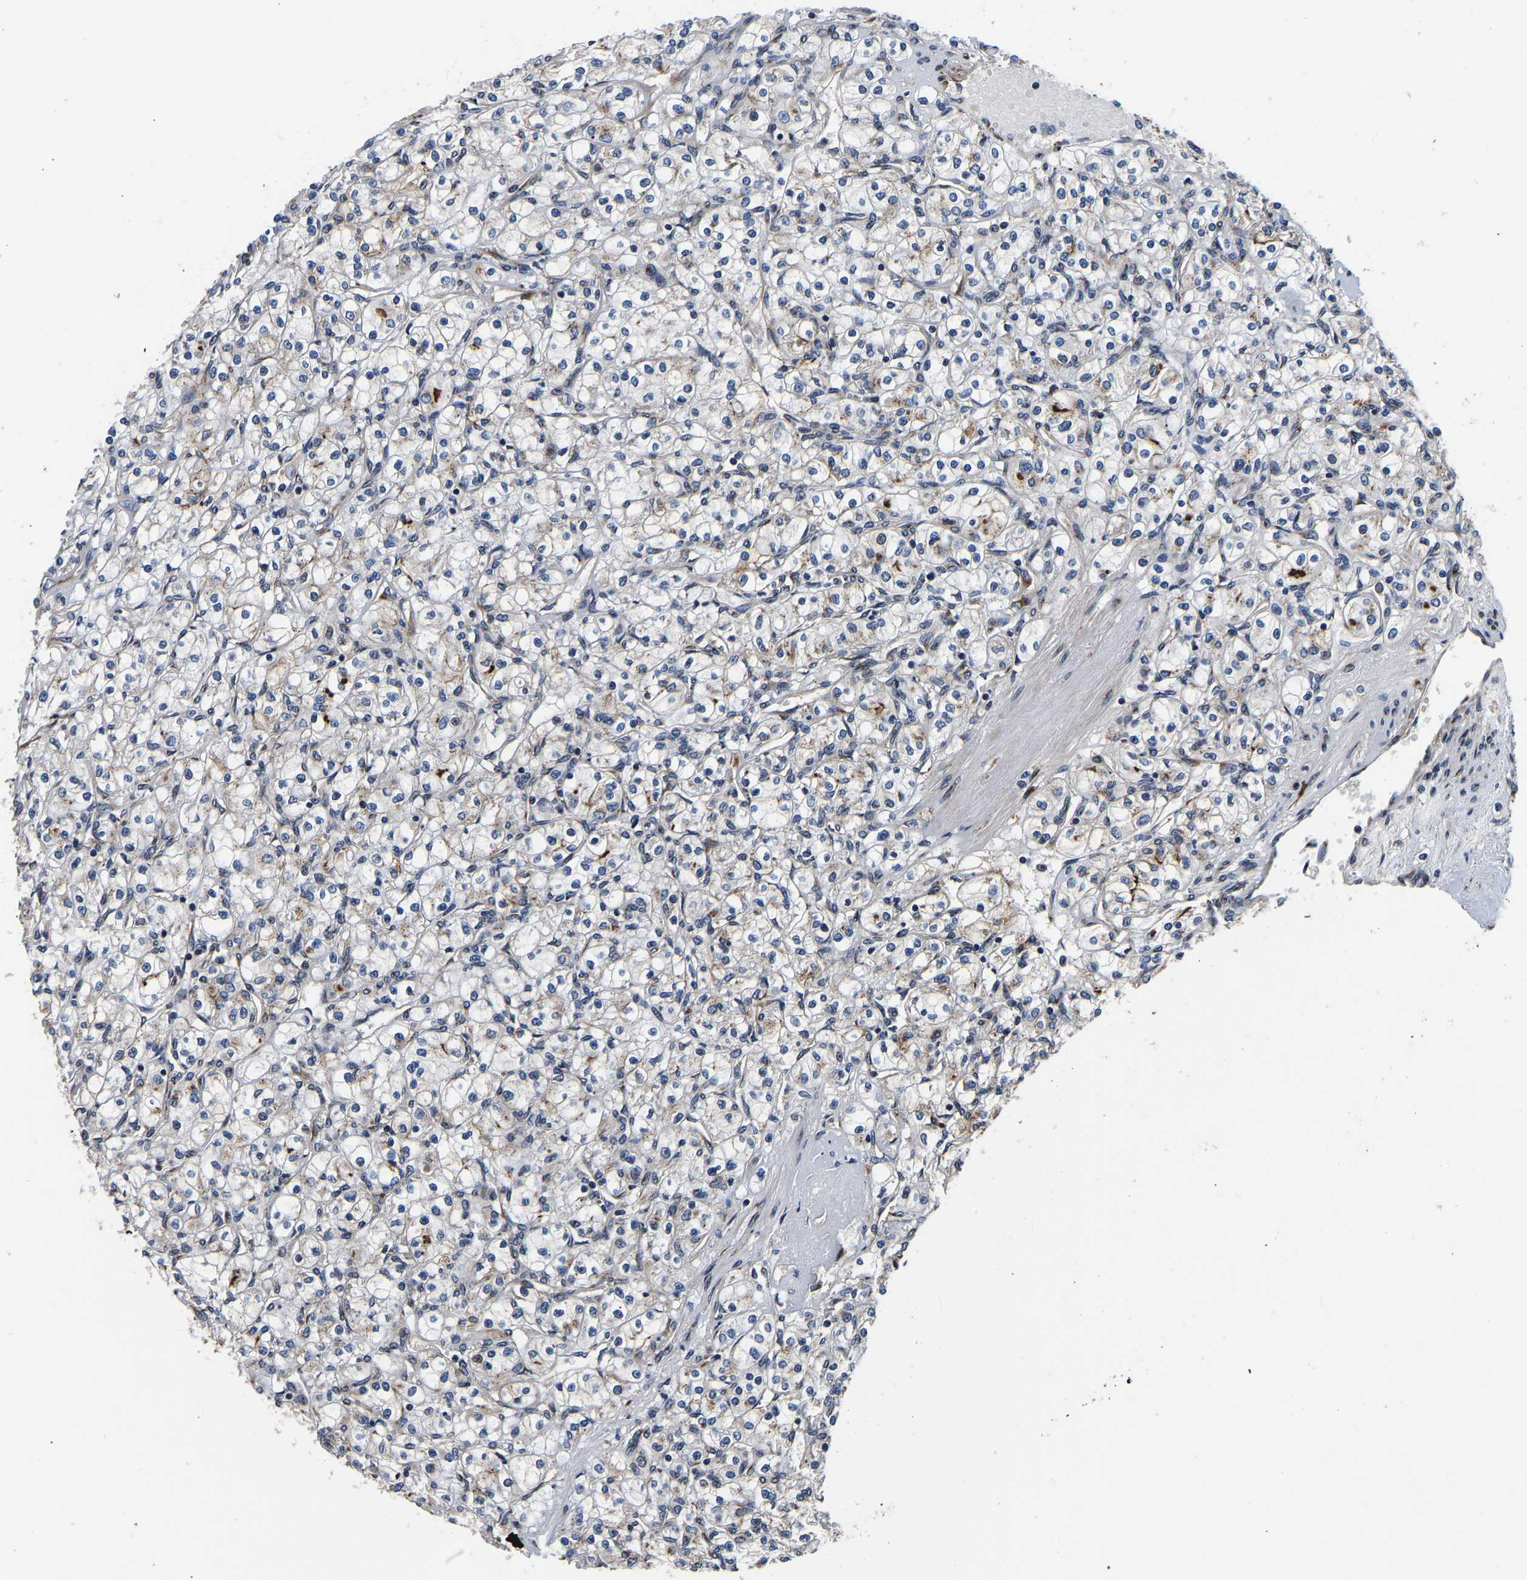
{"staining": {"intensity": "strong", "quantity": "<25%", "location": "cytoplasmic/membranous"}, "tissue": "renal cancer", "cell_type": "Tumor cells", "image_type": "cancer", "snomed": [{"axis": "morphology", "description": "Adenocarcinoma, NOS"}, {"axis": "topography", "description": "Kidney"}], "caption": "Protein expression analysis of adenocarcinoma (renal) displays strong cytoplasmic/membranous expression in approximately <25% of tumor cells. (Brightfield microscopy of DAB IHC at high magnification).", "gene": "RABAC1", "patient": {"sex": "male", "age": 77}}